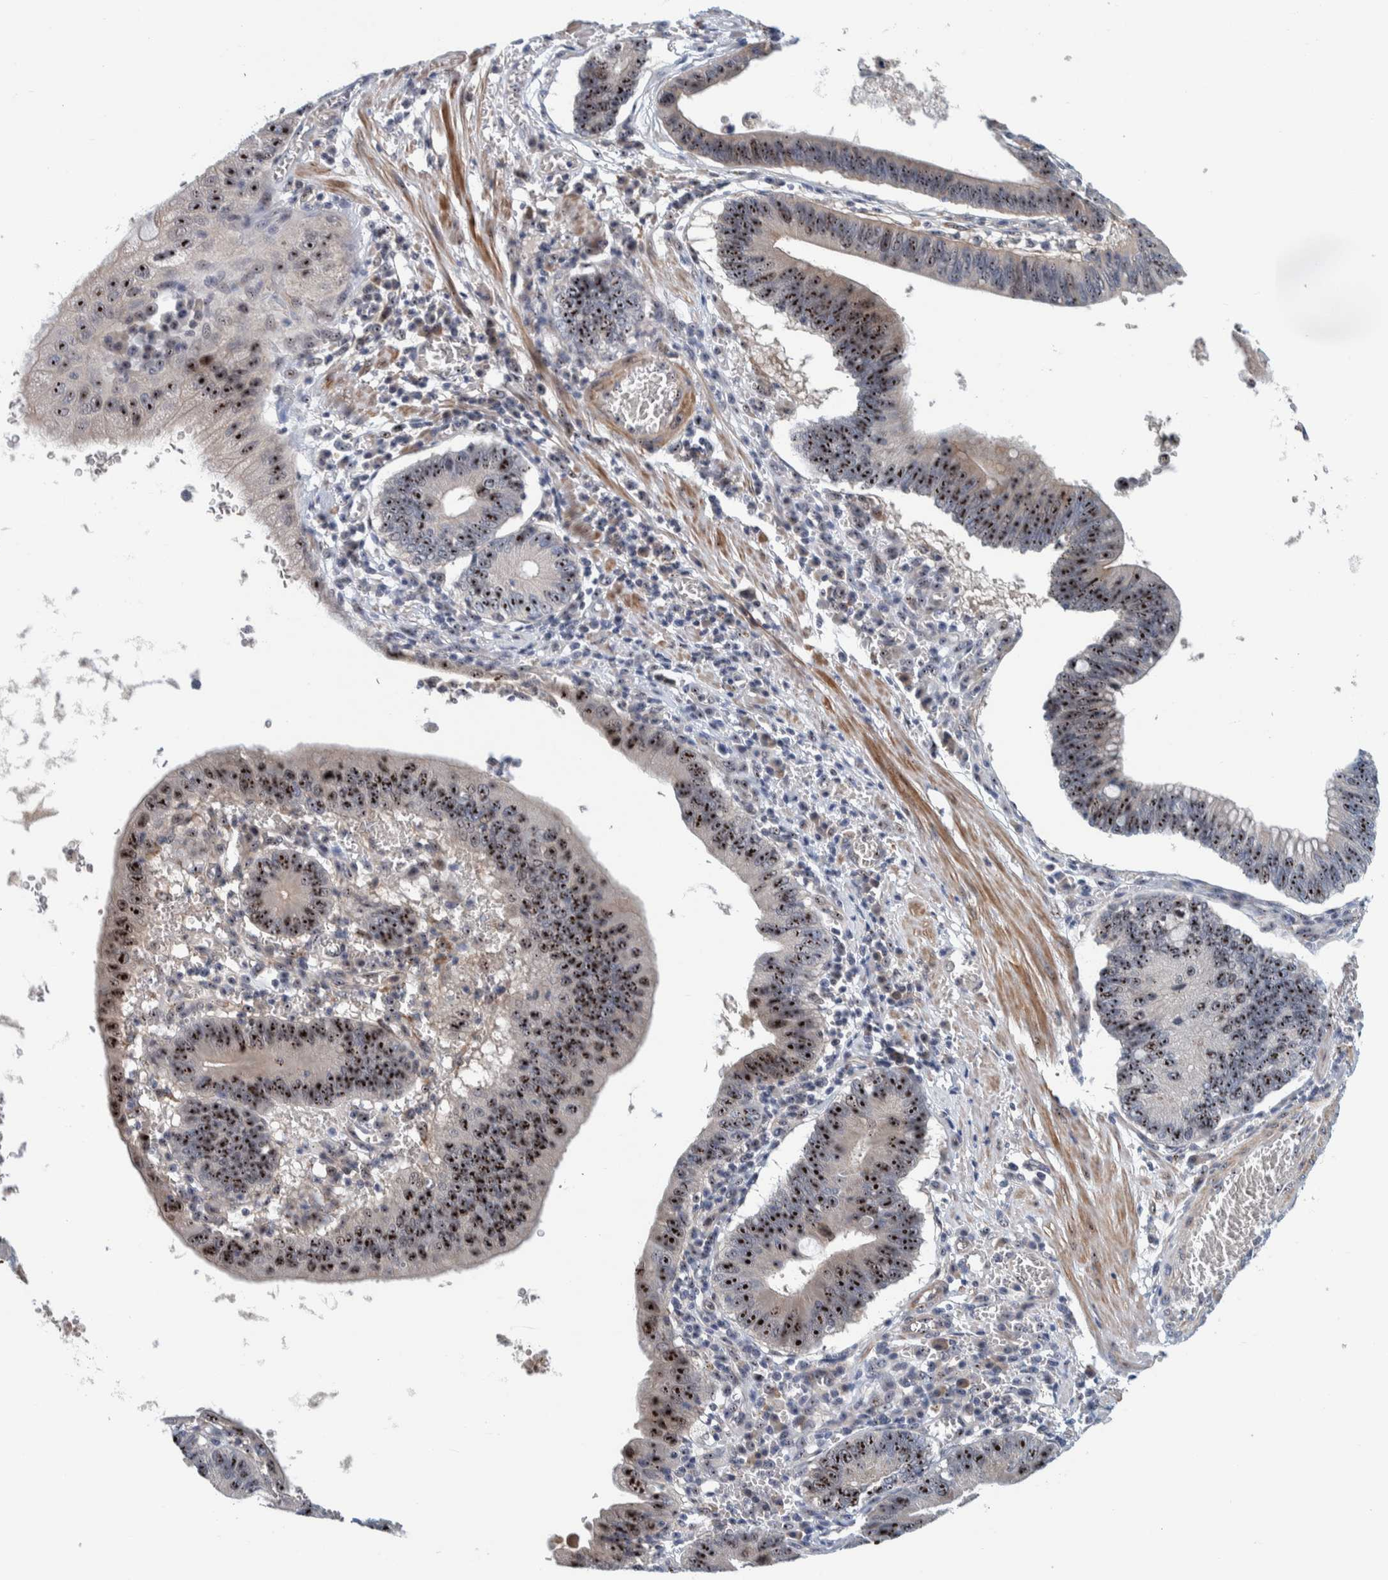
{"staining": {"intensity": "strong", "quantity": ">75%", "location": "nuclear"}, "tissue": "stomach cancer", "cell_type": "Tumor cells", "image_type": "cancer", "snomed": [{"axis": "morphology", "description": "Adenocarcinoma, NOS"}, {"axis": "topography", "description": "Stomach"}, {"axis": "topography", "description": "Gastric cardia"}], "caption": "Adenocarcinoma (stomach) was stained to show a protein in brown. There is high levels of strong nuclear positivity in about >75% of tumor cells. (Brightfield microscopy of DAB IHC at high magnification).", "gene": "NOL11", "patient": {"sex": "male", "age": 59}}